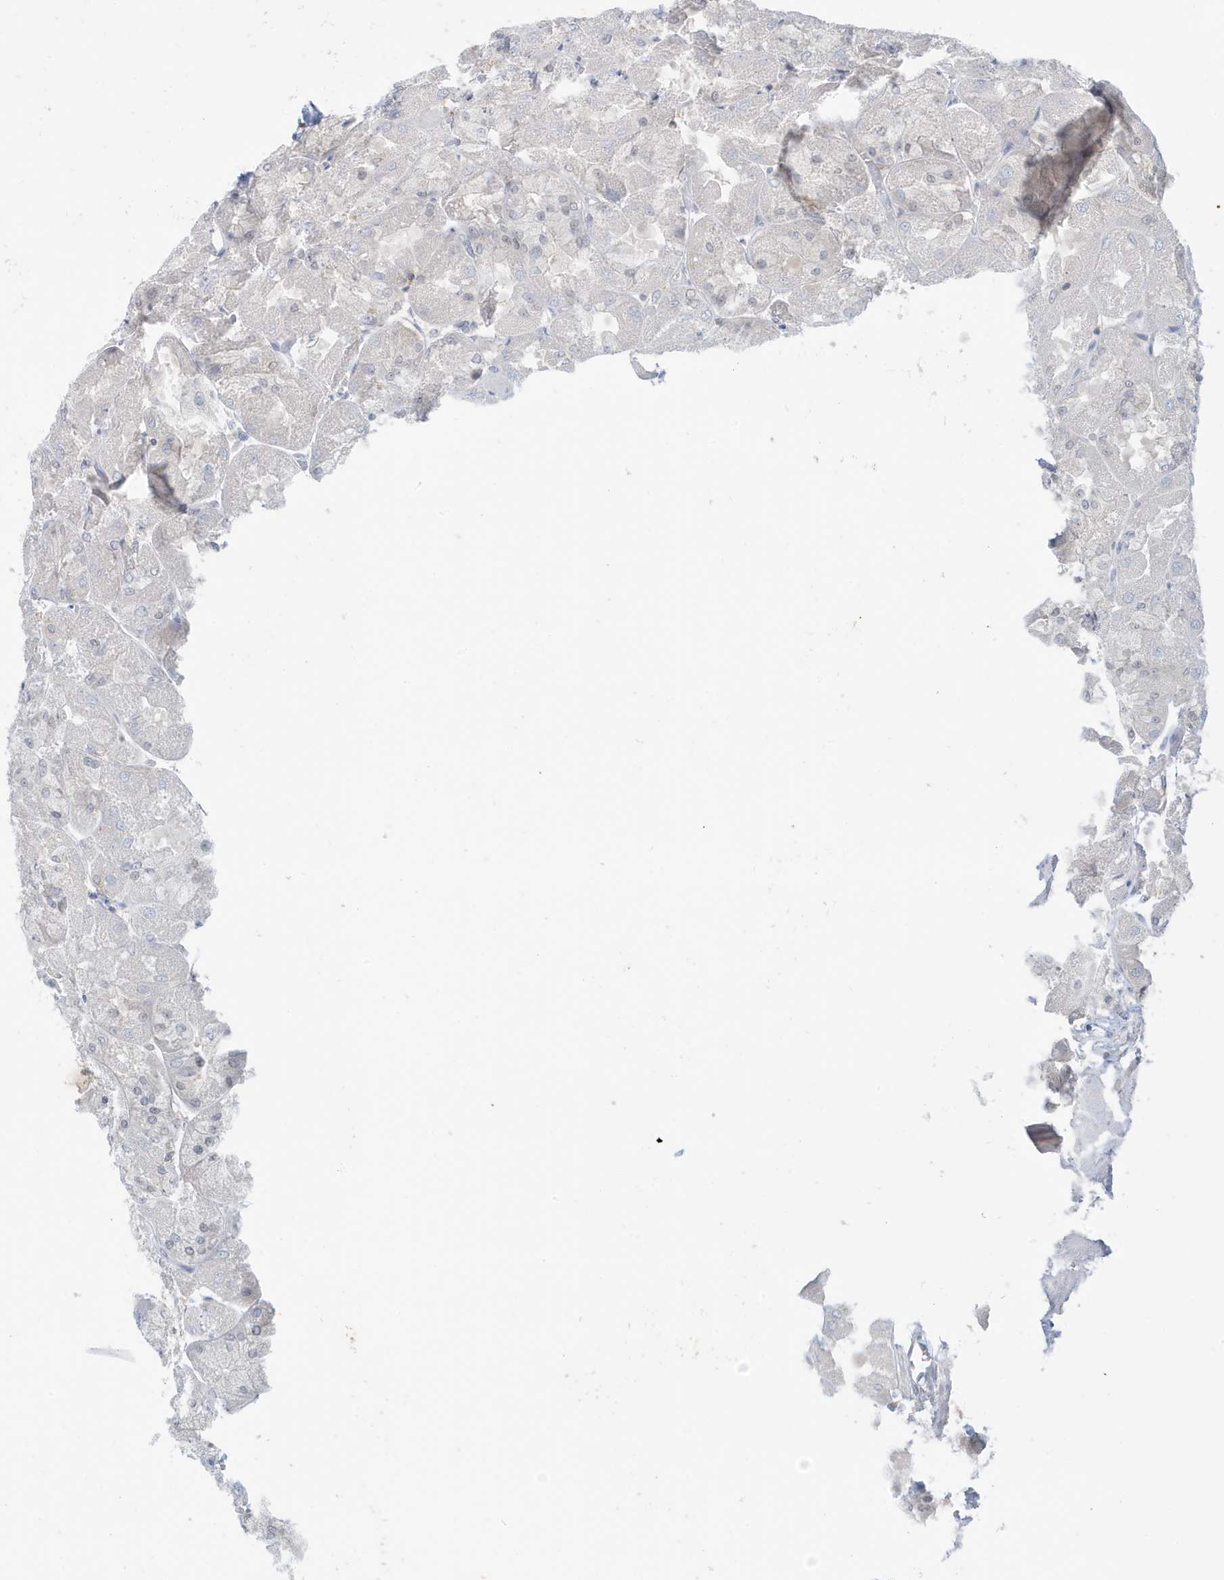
{"staining": {"intensity": "negative", "quantity": "none", "location": "none"}, "tissue": "stomach", "cell_type": "Glandular cells", "image_type": "normal", "snomed": [{"axis": "morphology", "description": "Normal tissue, NOS"}, {"axis": "topography", "description": "Stomach"}], "caption": "Immunohistochemistry (IHC) image of normal stomach: stomach stained with DAB (3,3'-diaminobenzidine) demonstrates no significant protein expression in glandular cells.", "gene": "OGA", "patient": {"sex": "female", "age": 61}}